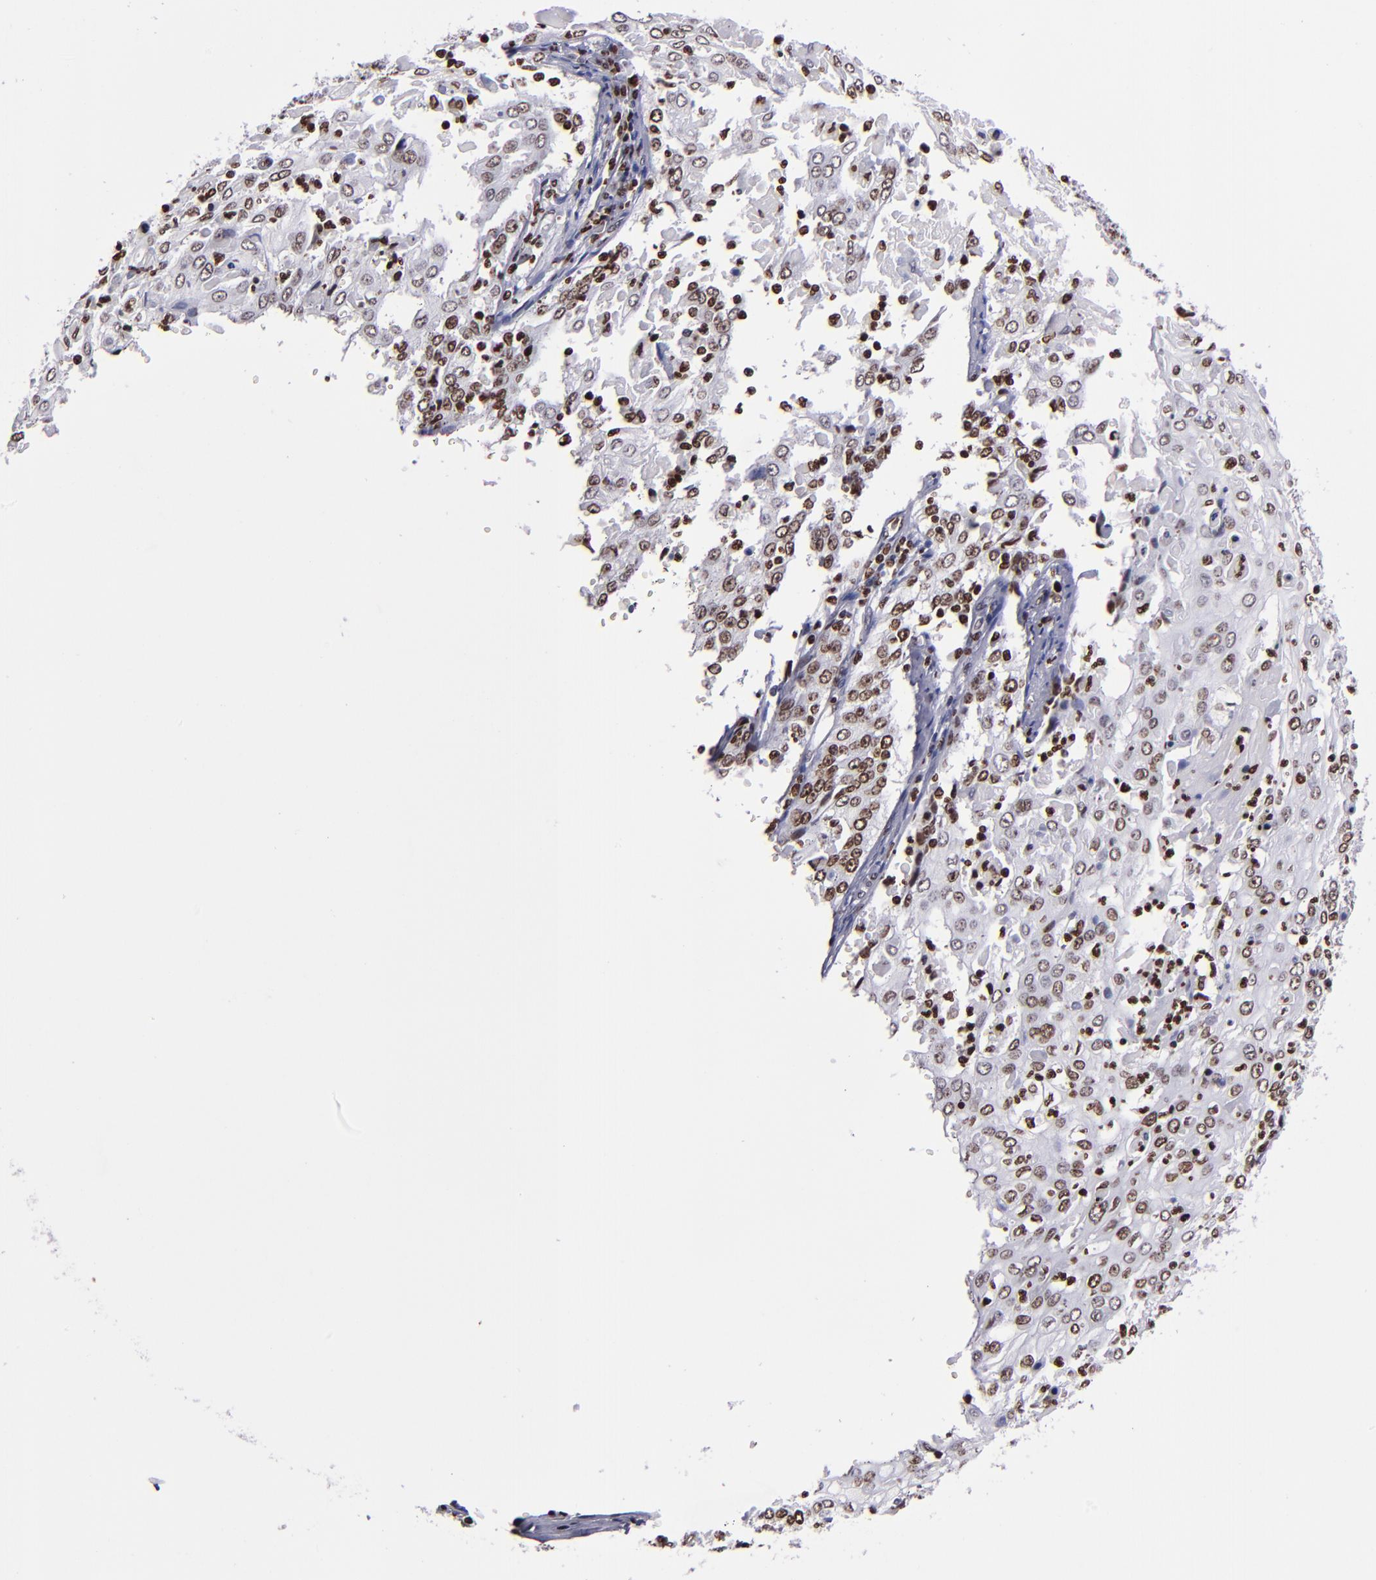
{"staining": {"intensity": "moderate", "quantity": ">75%", "location": "nuclear"}, "tissue": "cervical cancer", "cell_type": "Tumor cells", "image_type": "cancer", "snomed": [{"axis": "morphology", "description": "Squamous cell carcinoma, NOS"}, {"axis": "topography", "description": "Cervix"}], "caption": "IHC staining of cervical squamous cell carcinoma, which reveals medium levels of moderate nuclear staining in approximately >75% of tumor cells indicating moderate nuclear protein expression. The staining was performed using DAB (brown) for protein detection and nuclei were counterstained in hematoxylin (blue).", "gene": "CDKL5", "patient": {"sex": "female", "age": 39}}